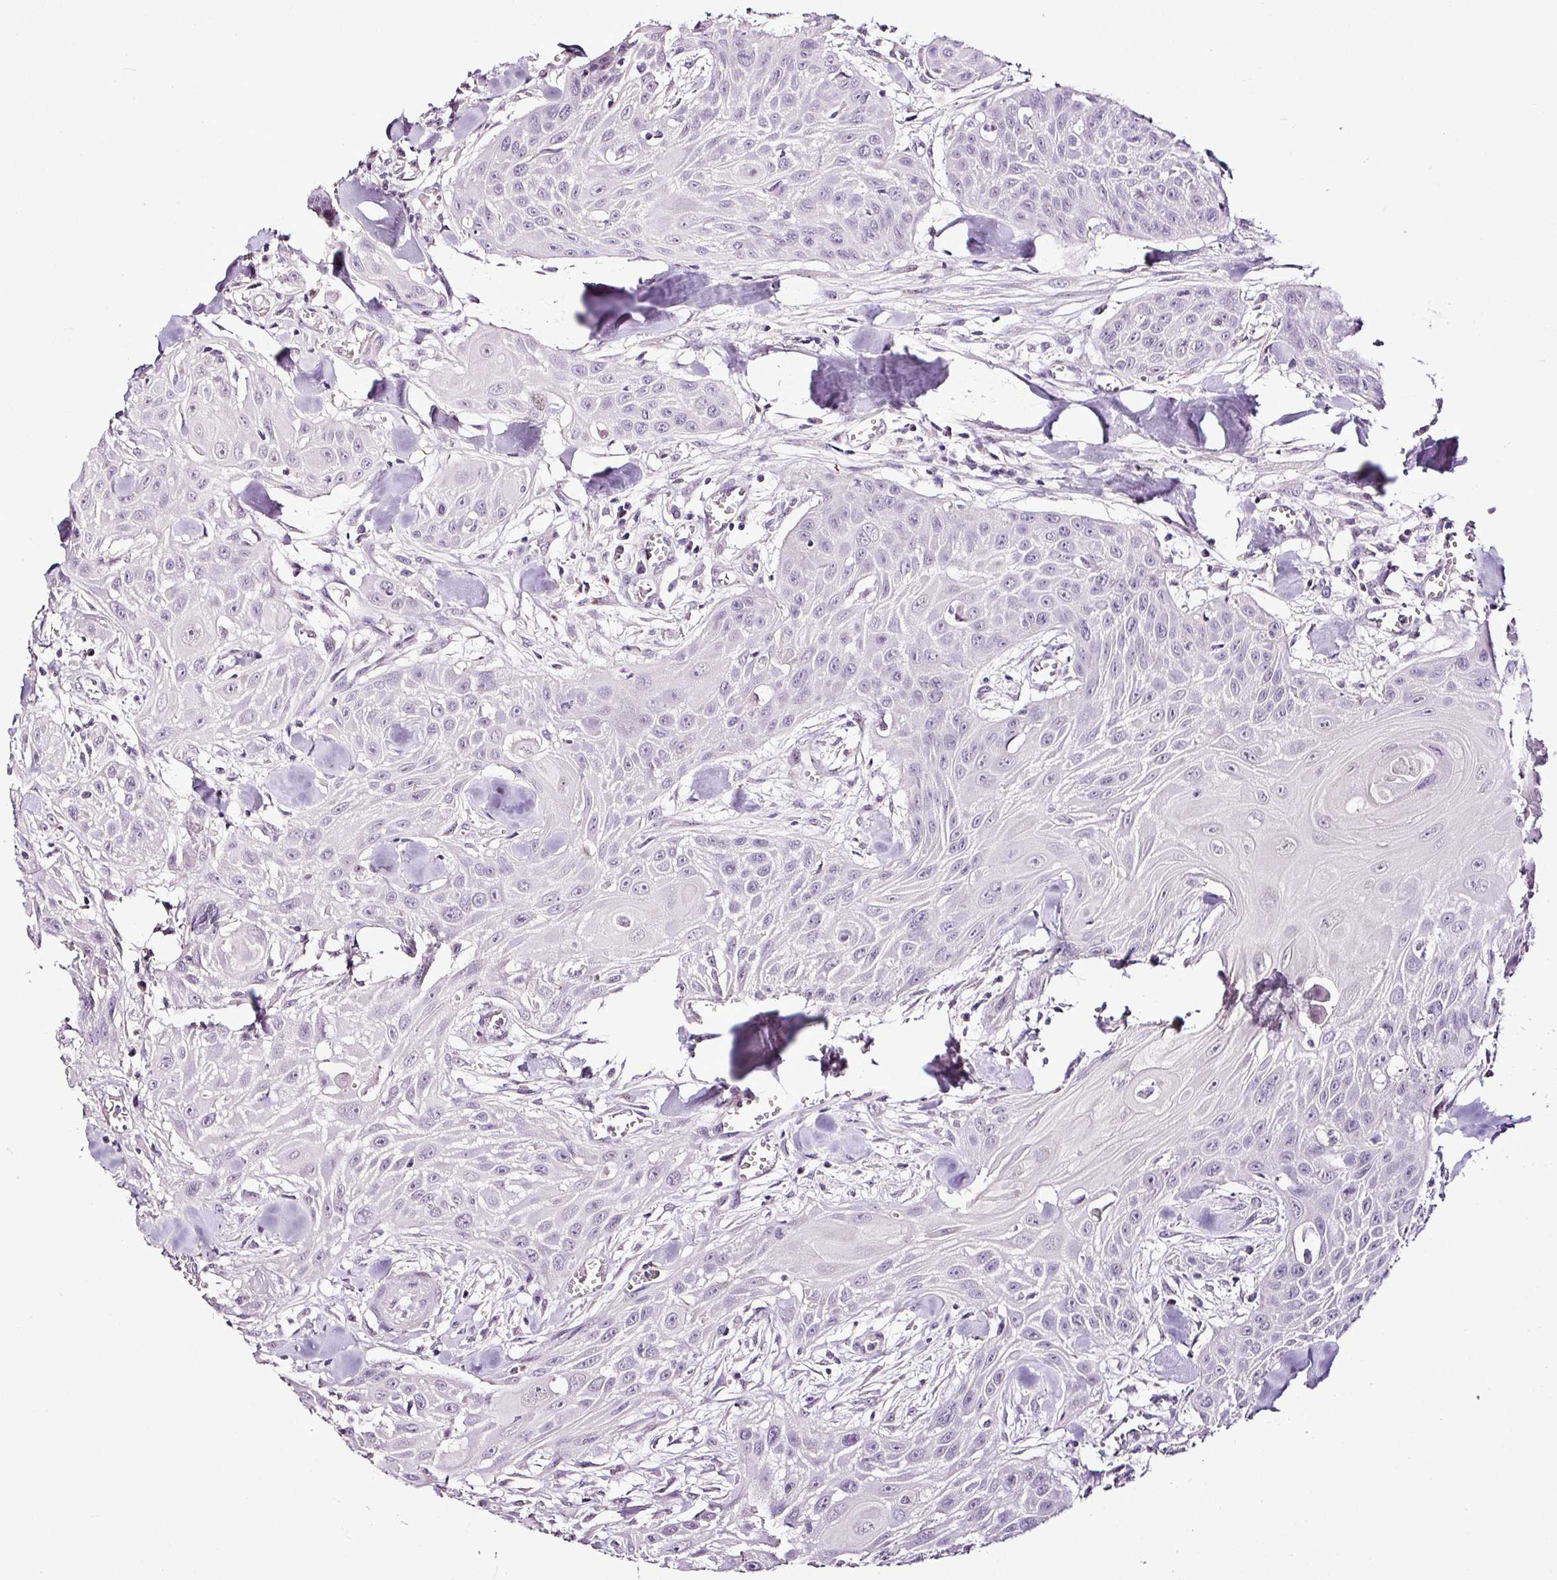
{"staining": {"intensity": "negative", "quantity": "none", "location": "none"}, "tissue": "head and neck cancer", "cell_type": "Tumor cells", "image_type": "cancer", "snomed": [{"axis": "morphology", "description": "Squamous cell carcinoma, NOS"}, {"axis": "topography", "description": "Lymph node"}, {"axis": "topography", "description": "Salivary gland"}, {"axis": "topography", "description": "Head-Neck"}], "caption": "High magnification brightfield microscopy of squamous cell carcinoma (head and neck) stained with DAB (3,3'-diaminobenzidine) (brown) and counterstained with hematoxylin (blue): tumor cells show no significant expression. (Stains: DAB (3,3'-diaminobenzidine) immunohistochemistry with hematoxylin counter stain, Microscopy: brightfield microscopy at high magnification).", "gene": "ESR1", "patient": {"sex": "female", "age": 74}}